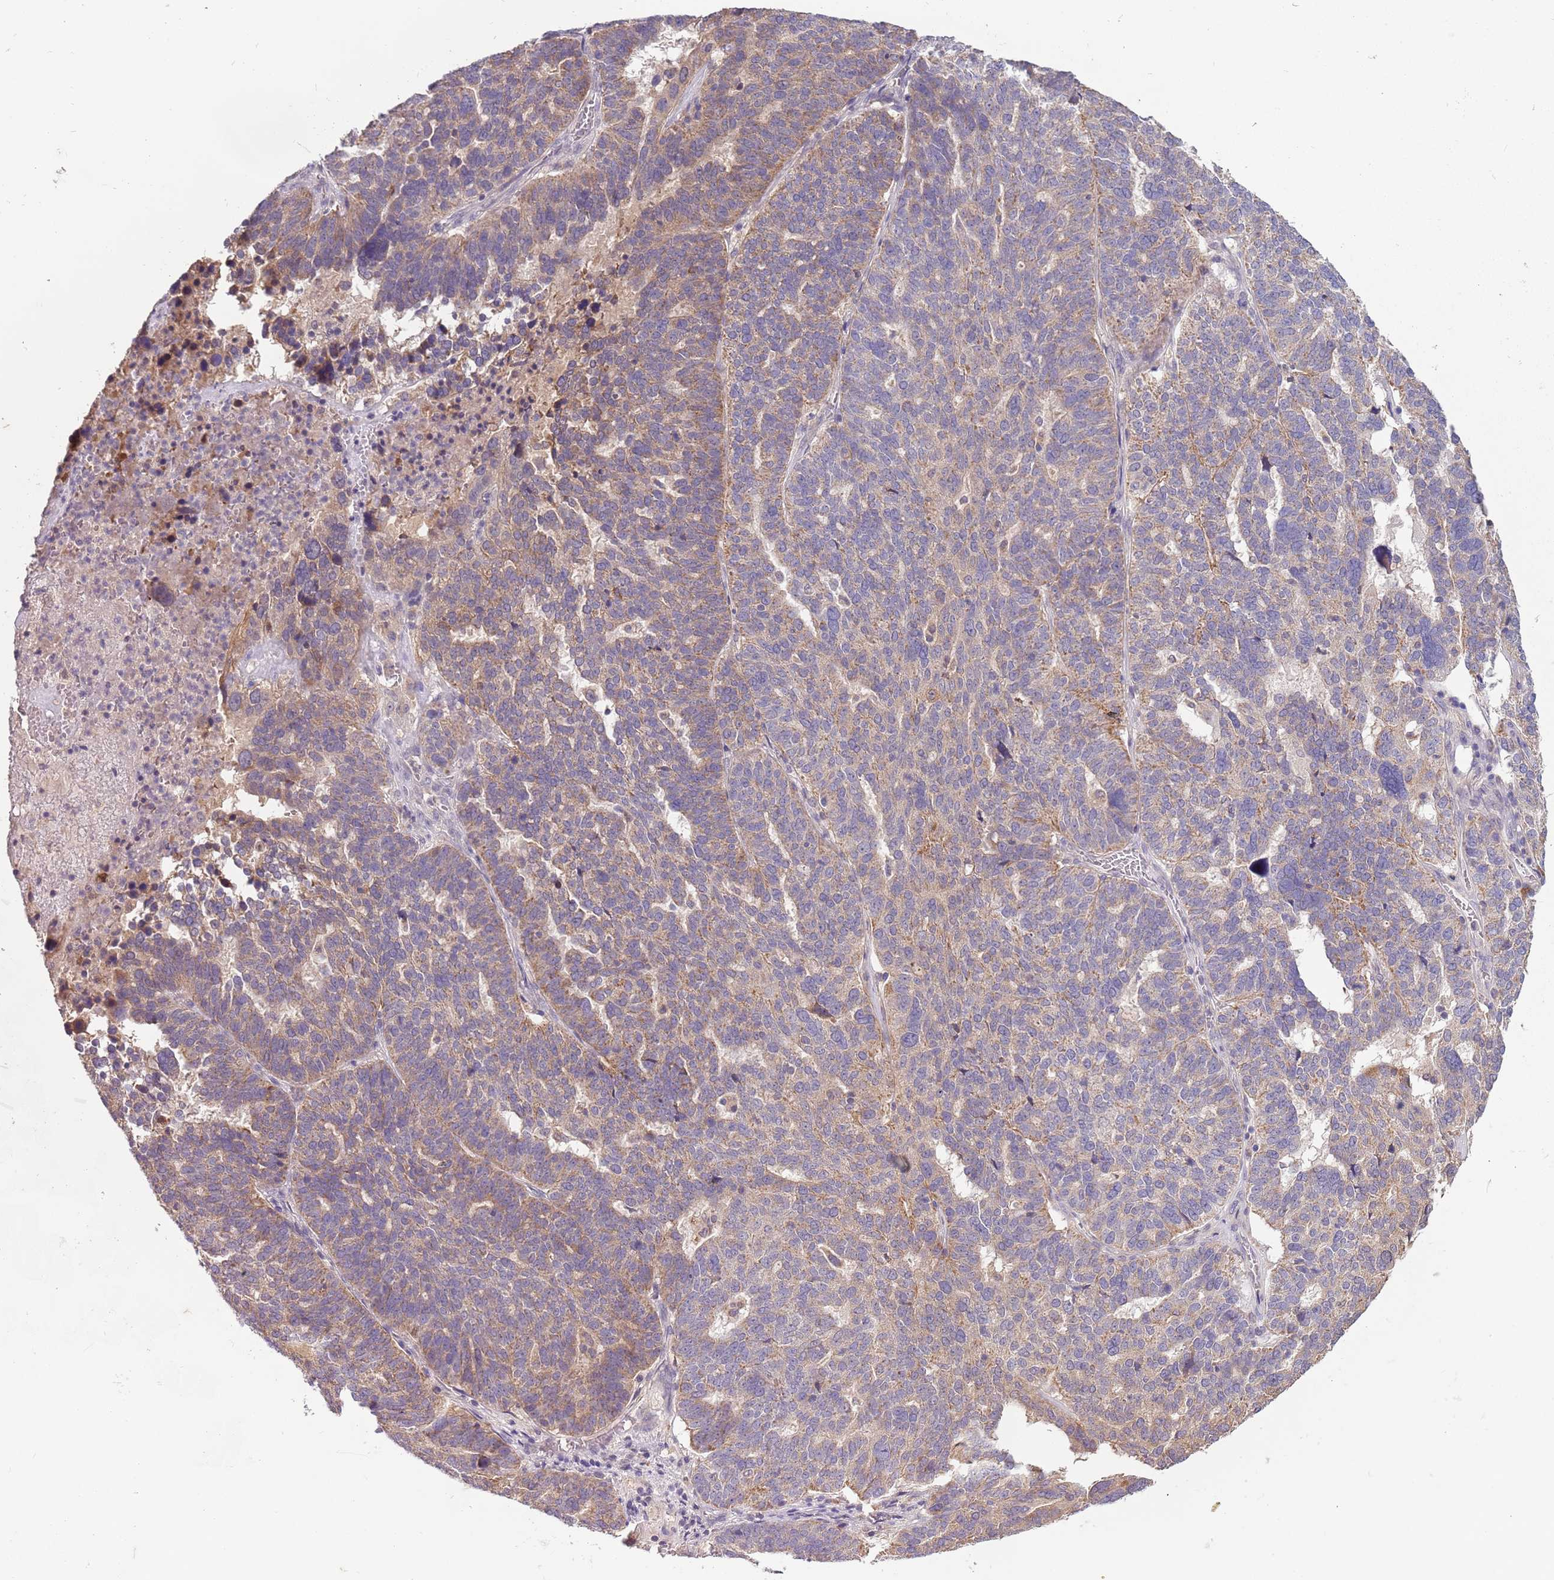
{"staining": {"intensity": "moderate", "quantity": "25%-75%", "location": "cytoplasmic/membranous"}, "tissue": "ovarian cancer", "cell_type": "Tumor cells", "image_type": "cancer", "snomed": [{"axis": "morphology", "description": "Cystadenocarcinoma, serous, NOS"}, {"axis": "topography", "description": "Ovary"}], "caption": "Ovarian serous cystadenocarcinoma stained with DAB (3,3'-diaminobenzidine) immunohistochemistry shows medium levels of moderate cytoplasmic/membranous staining in approximately 25%-75% of tumor cells.", "gene": "FECH", "patient": {"sex": "female", "age": 59}}